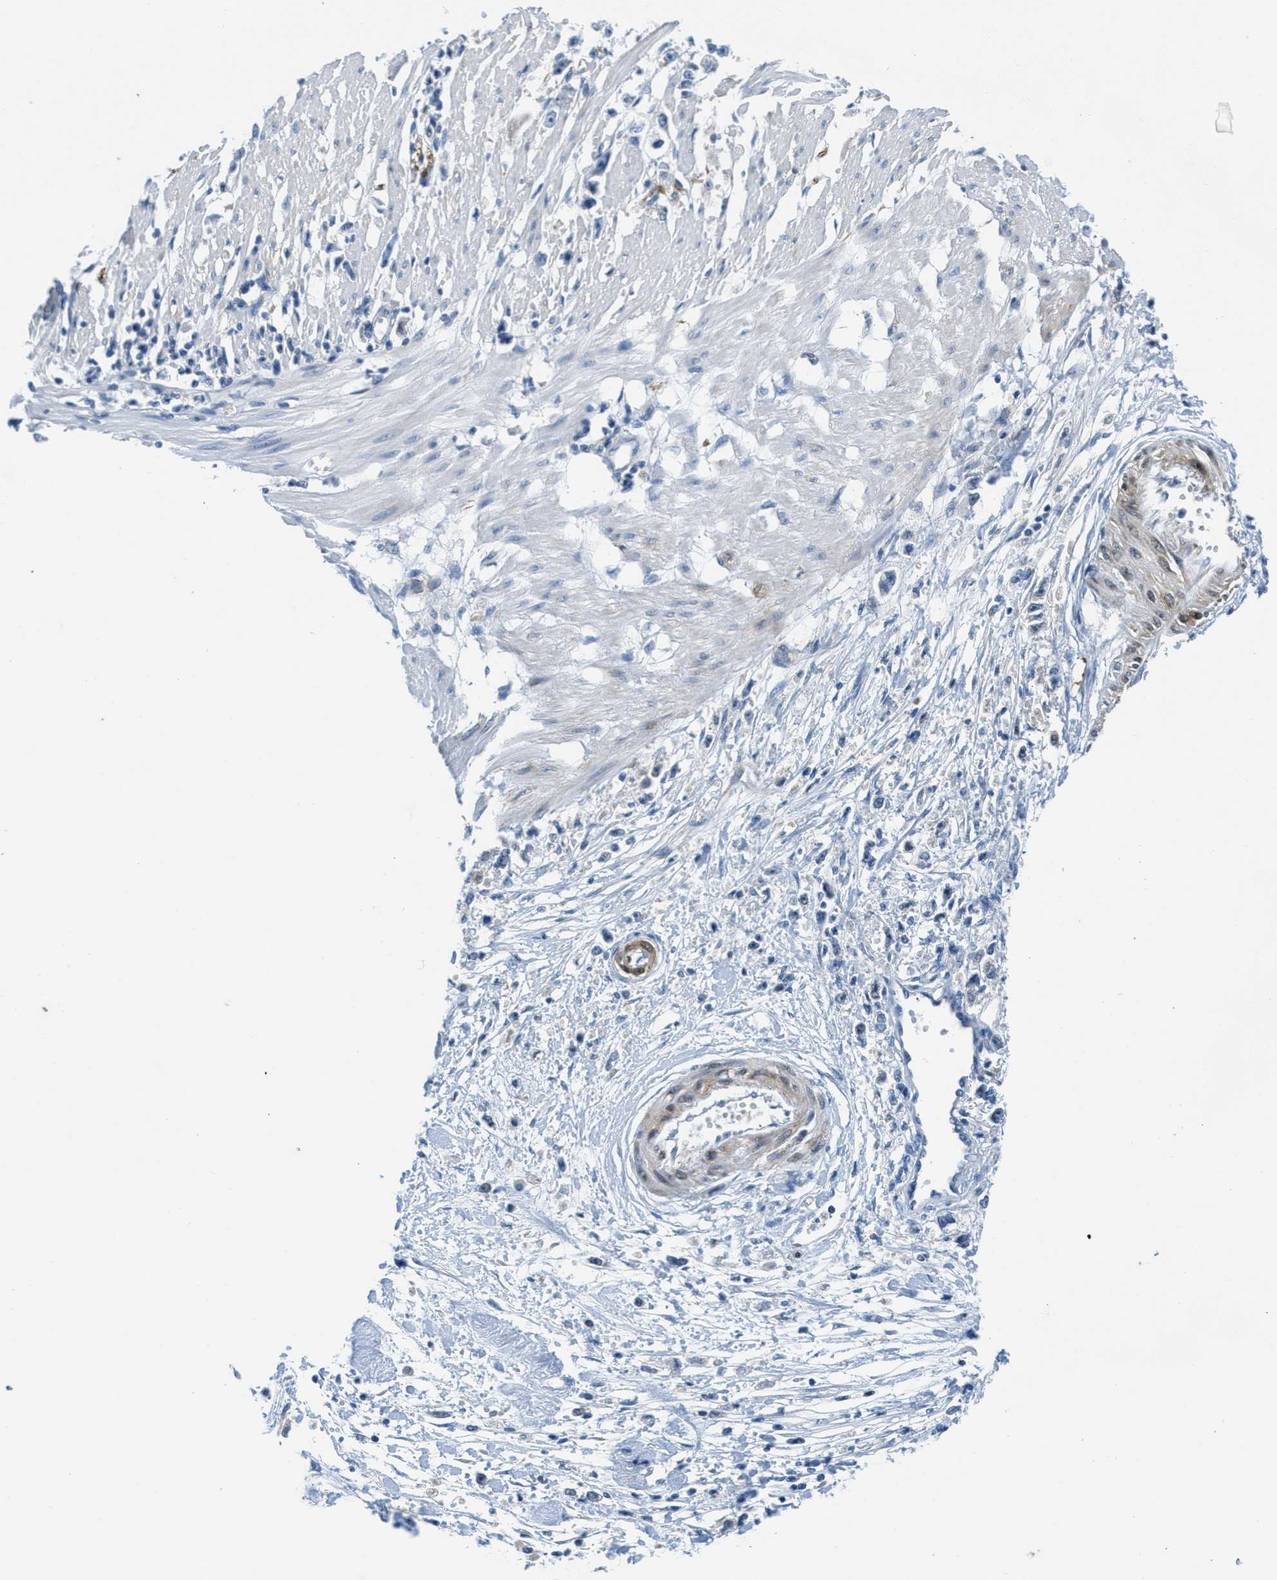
{"staining": {"intensity": "negative", "quantity": "none", "location": "none"}, "tissue": "stomach cancer", "cell_type": "Tumor cells", "image_type": "cancer", "snomed": [{"axis": "morphology", "description": "Adenocarcinoma, NOS"}, {"axis": "topography", "description": "Stomach"}], "caption": "Immunohistochemistry of human stomach cancer (adenocarcinoma) reveals no expression in tumor cells.", "gene": "MAPRE2", "patient": {"sex": "female", "age": 59}}